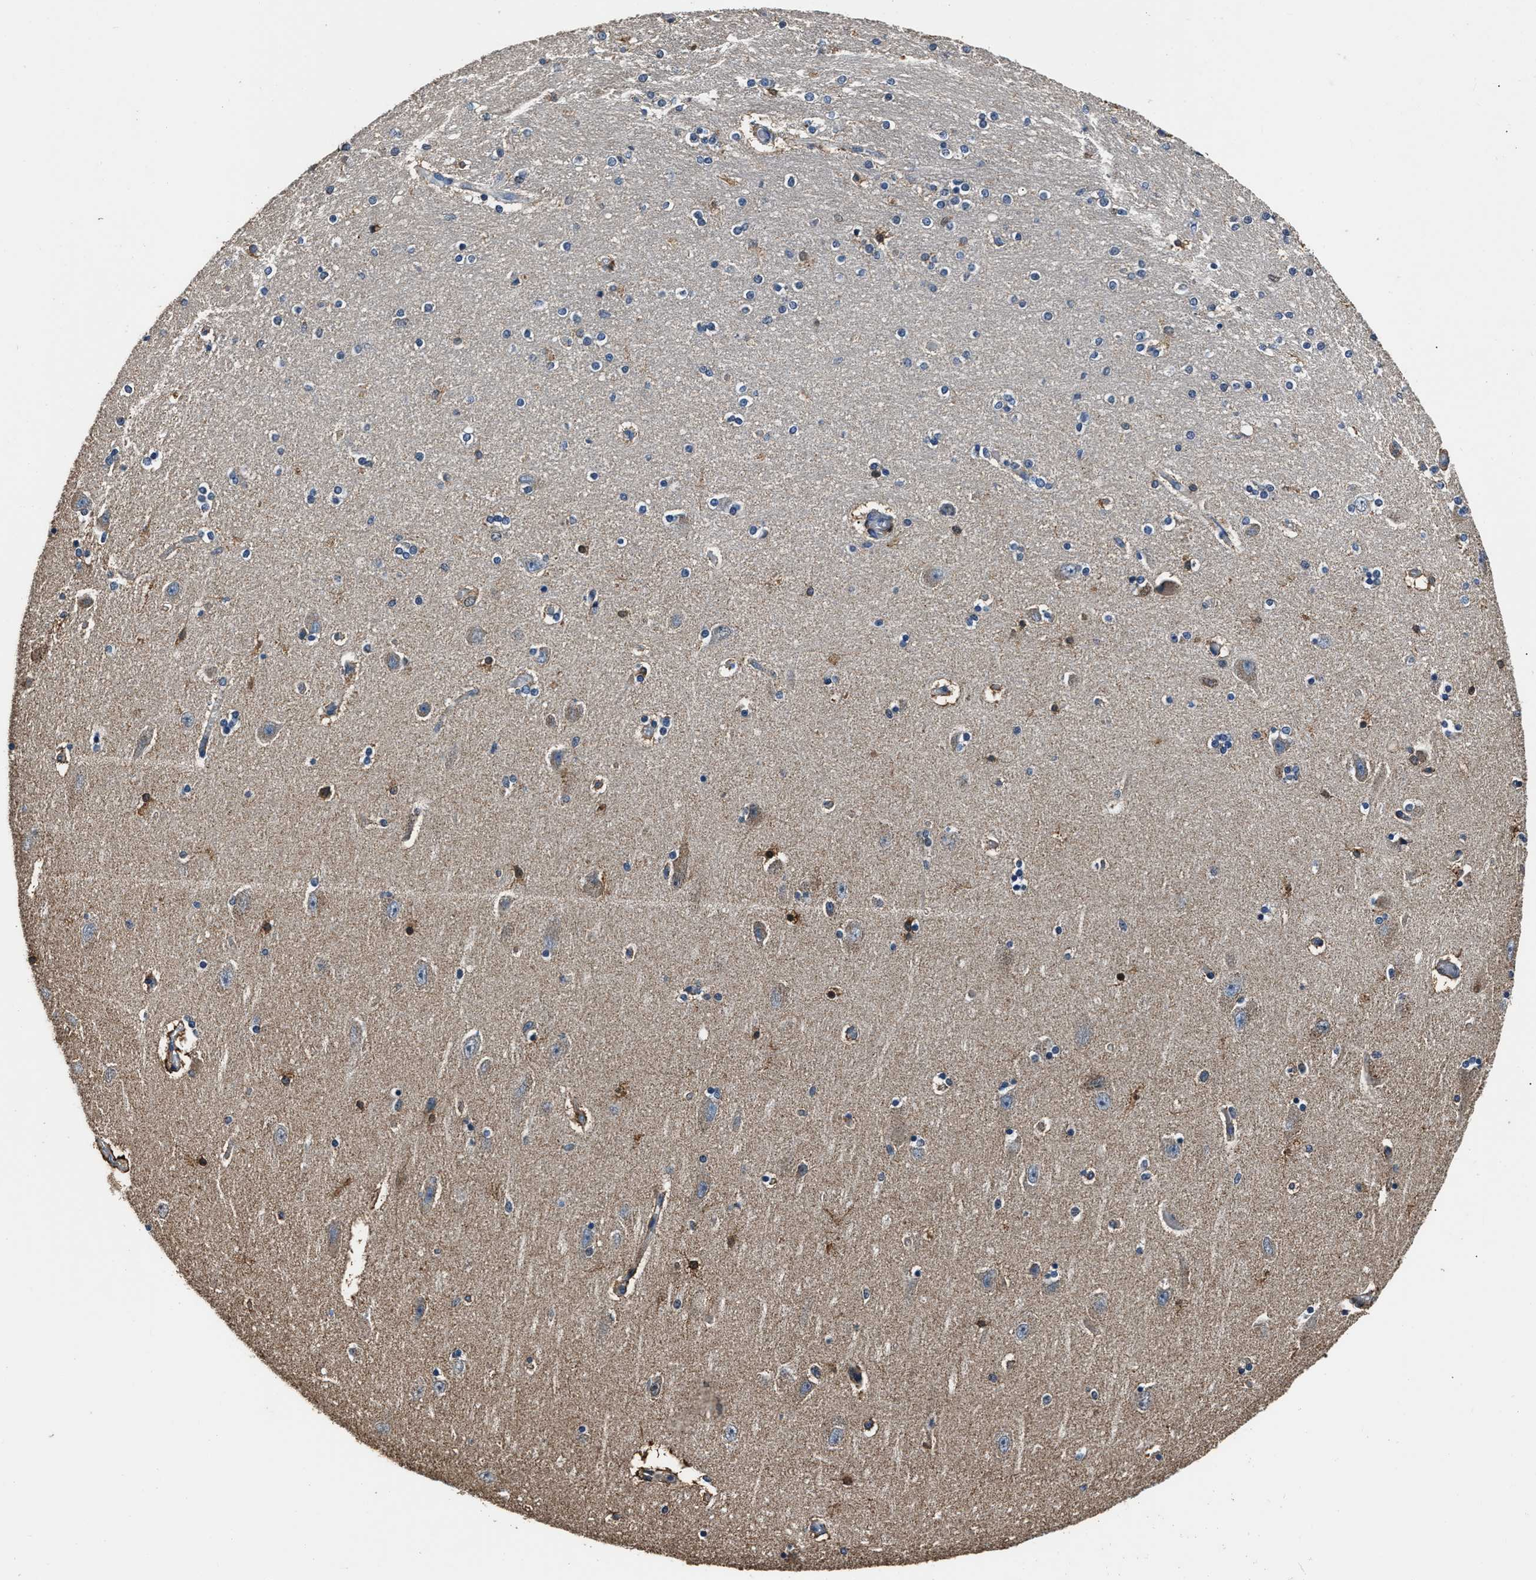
{"staining": {"intensity": "moderate", "quantity": "<25%", "location": "cytoplasmic/membranous"}, "tissue": "hippocampus", "cell_type": "Glial cells", "image_type": "normal", "snomed": [{"axis": "morphology", "description": "Normal tissue, NOS"}, {"axis": "topography", "description": "Hippocampus"}], "caption": "This photomicrograph reveals unremarkable hippocampus stained with immunohistochemistry (IHC) to label a protein in brown. The cytoplasmic/membranous of glial cells show moderate positivity for the protein. Nuclei are counter-stained blue.", "gene": "NSUN5", "patient": {"sex": "female", "age": 54}}